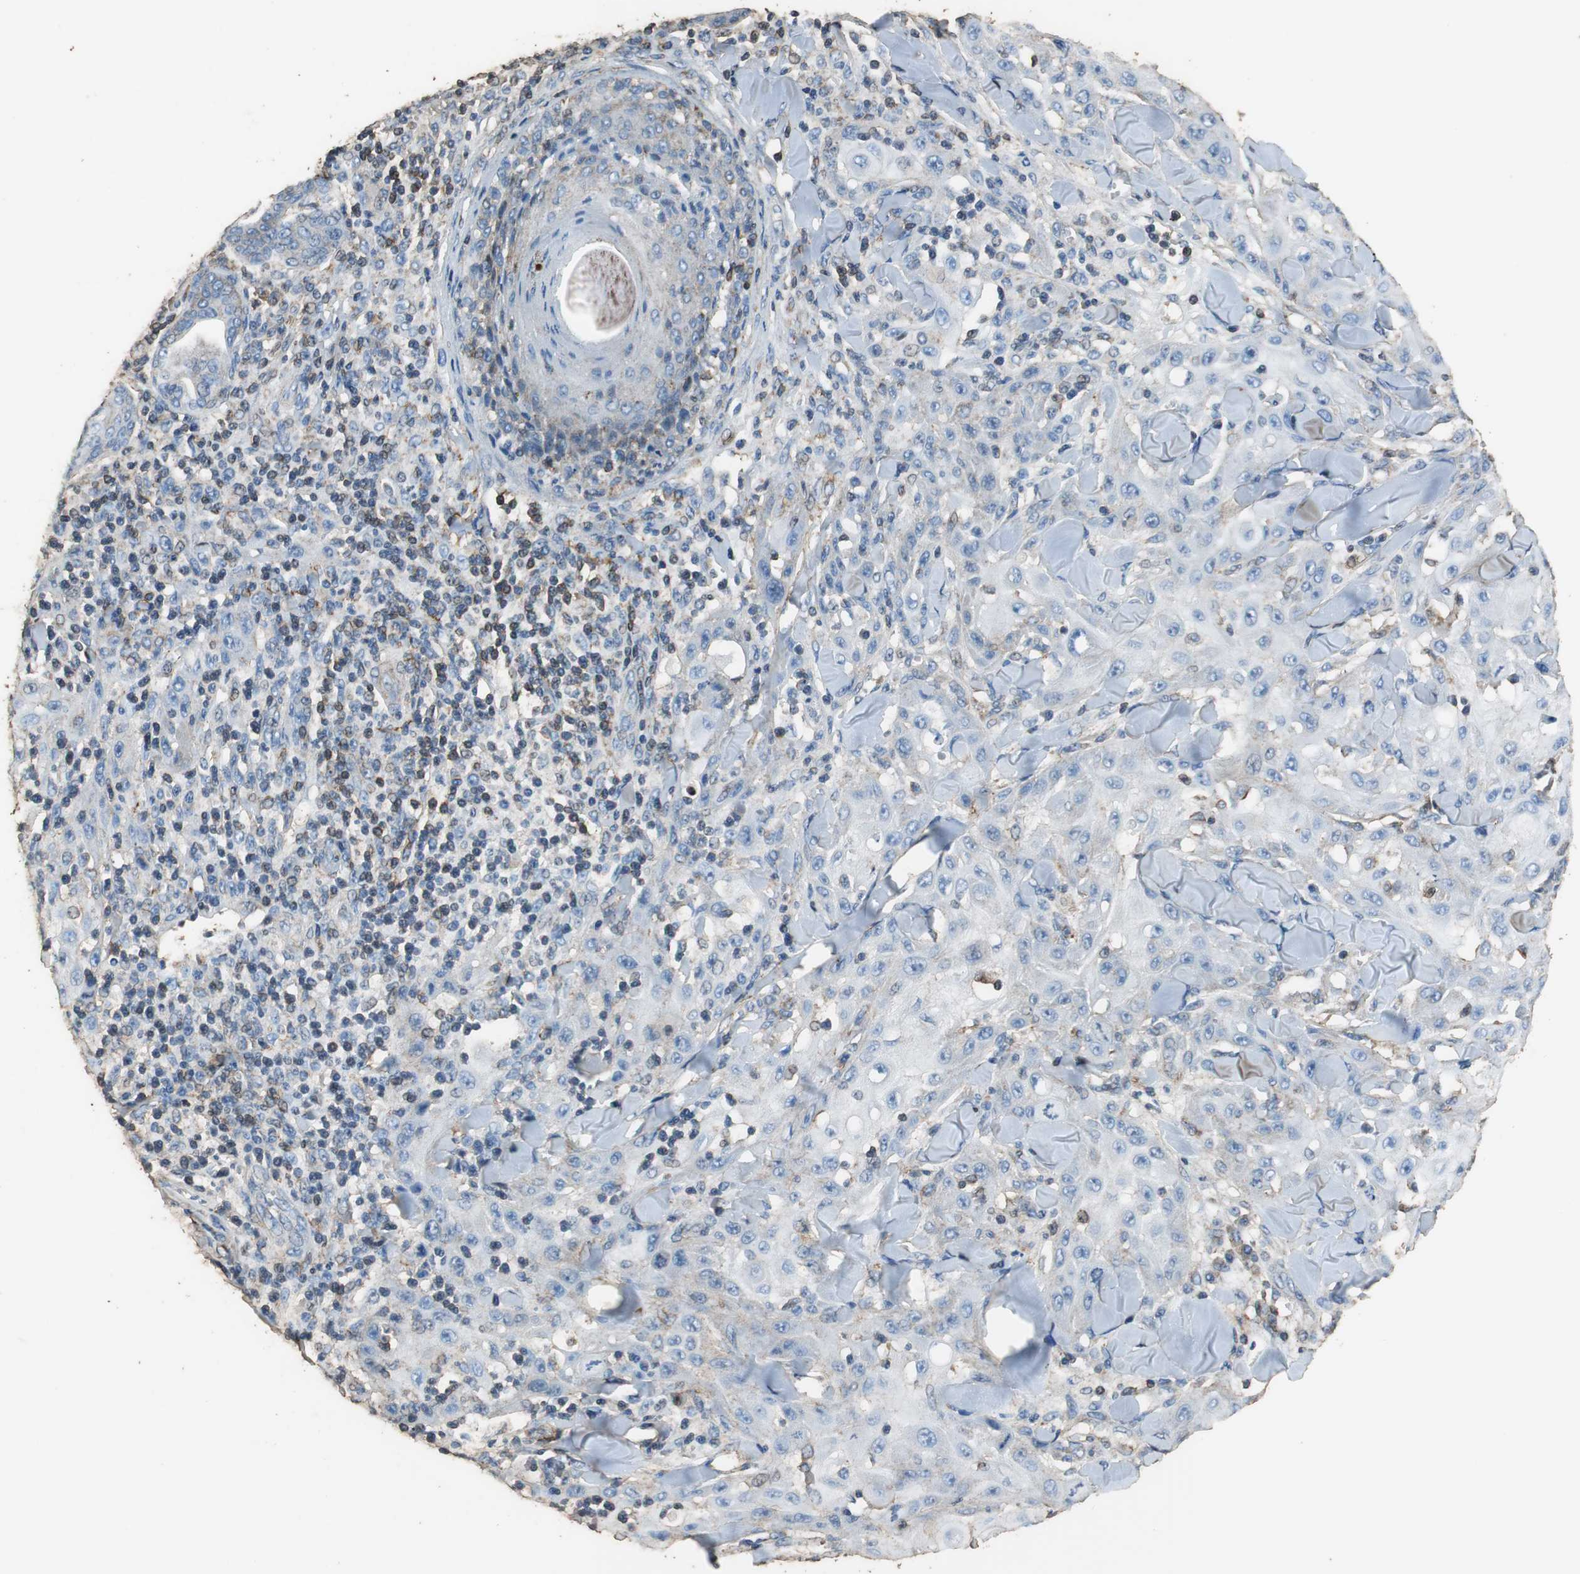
{"staining": {"intensity": "negative", "quantity": "none", "location": "none"}, "tissue": "skin cancer", "cell_type": "Tumor cells", "image_type": "cancer", "snomed": [{"axis": "morphology", "description": "Squamous cell carcinoma, NOS"}, {"axis": "topography", "description": "Skin"}], "caption": "Squamous cell carcinoma (skin) stained for a protein using immunohistochemistry reveals no positivity tumor cells.", "gene": "PRKRA", "patient": {"sex": "male", "age": 24}}